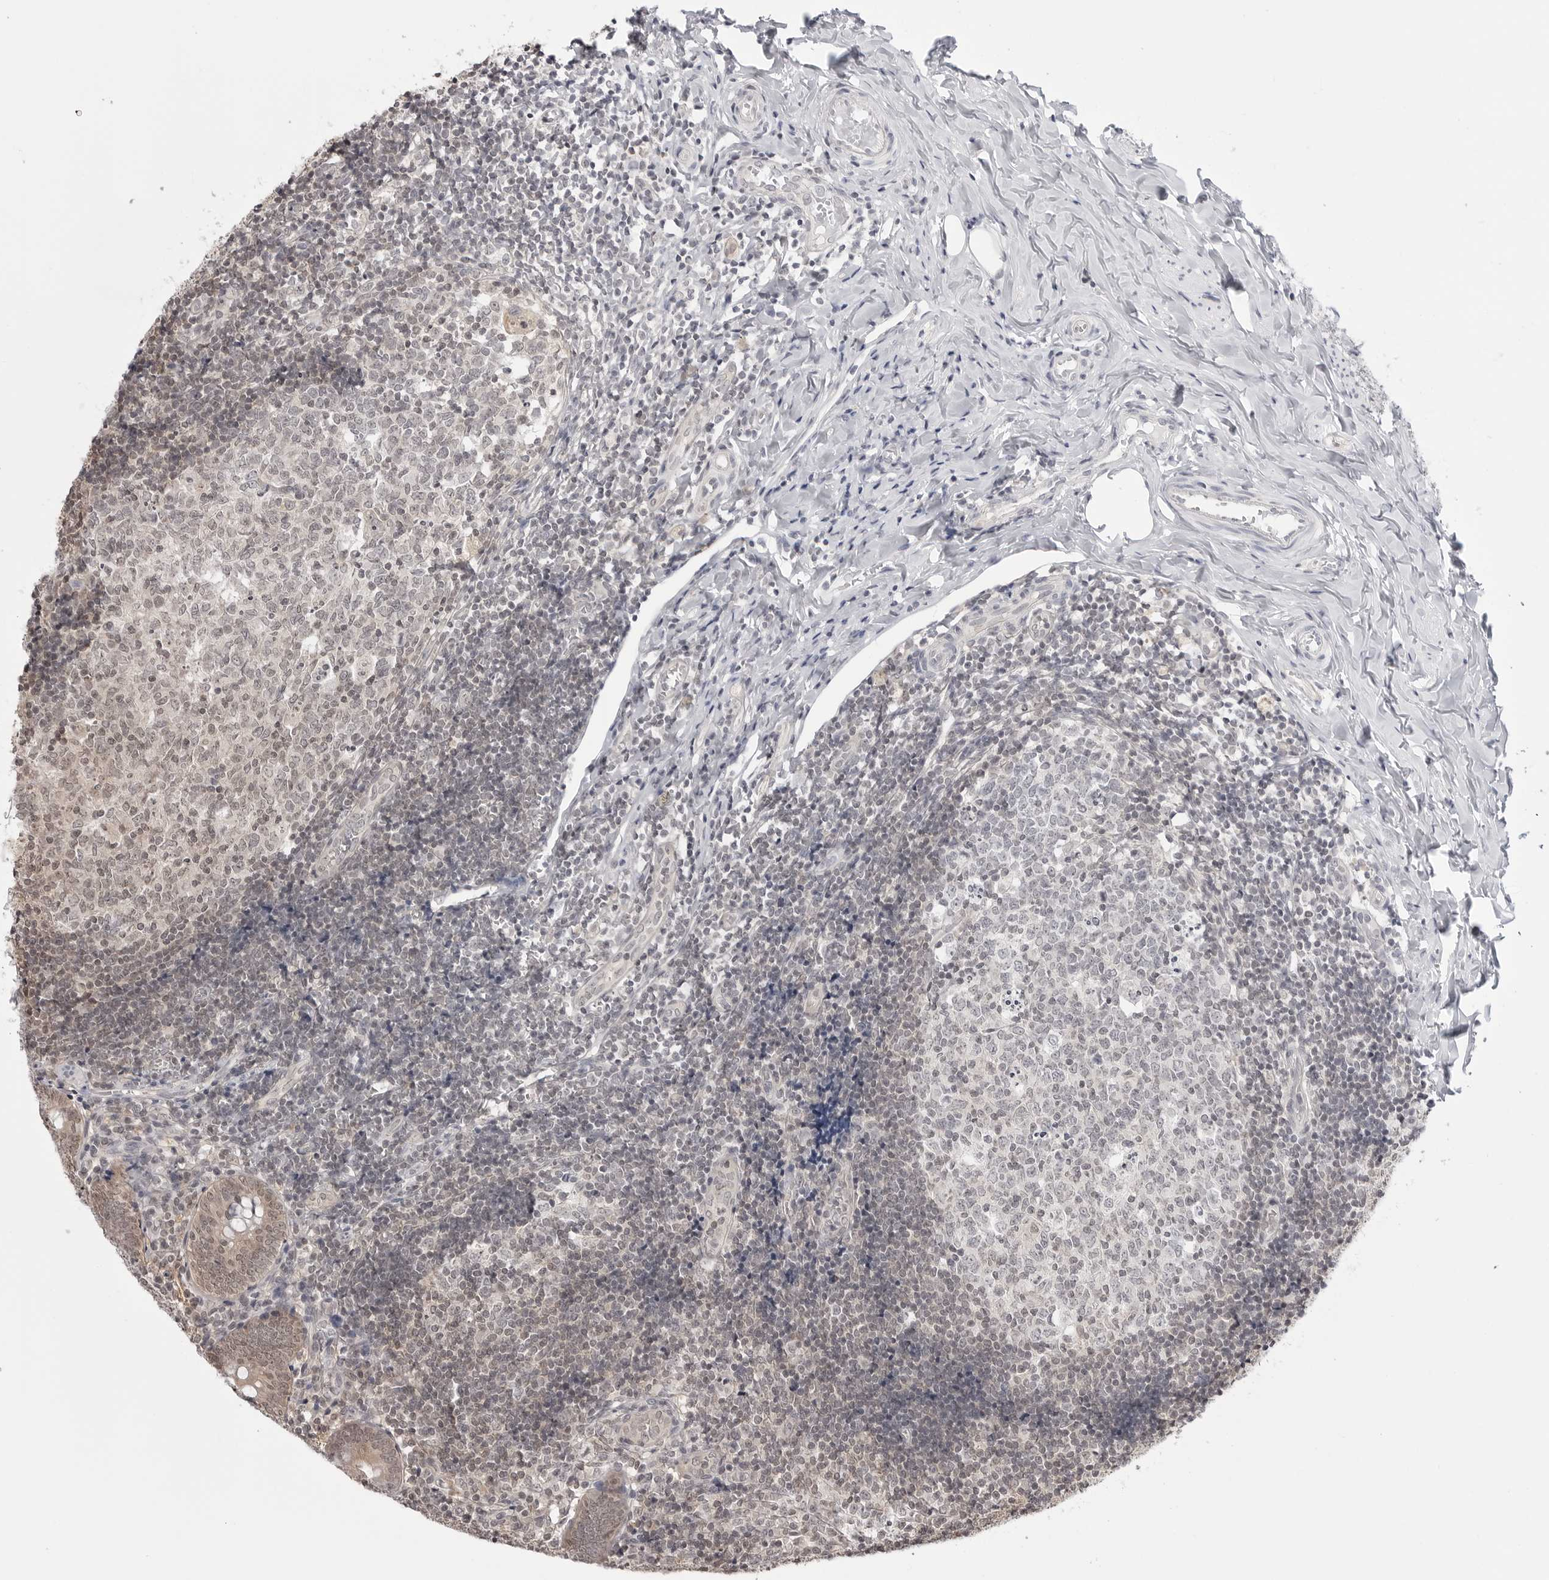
{"staining": {"intensity": "moderate", "quantity": "25%-75%", "location": "cytoplasmic/membranous,nuclear"}, "tissue": "appendix", "cell_type": "Glandular cells", "image_type": "normal", "snomed": [{"axis": "morphology", "description": "Normal tissue, NOS"}, {"axis": "topography", "description": "Appendix"}], "caption": "High-magnification brightfield microscopy of benign appendix stained with DAB (brown) and counterstained with hematoxylin (blue). glandular cells exhibit moderate cytoplasmic/membranous,nuclear positivity is present in about25%-75% of cells.", "gene": "YWHAG", "patient": {"sex": "male", "age": 8}}